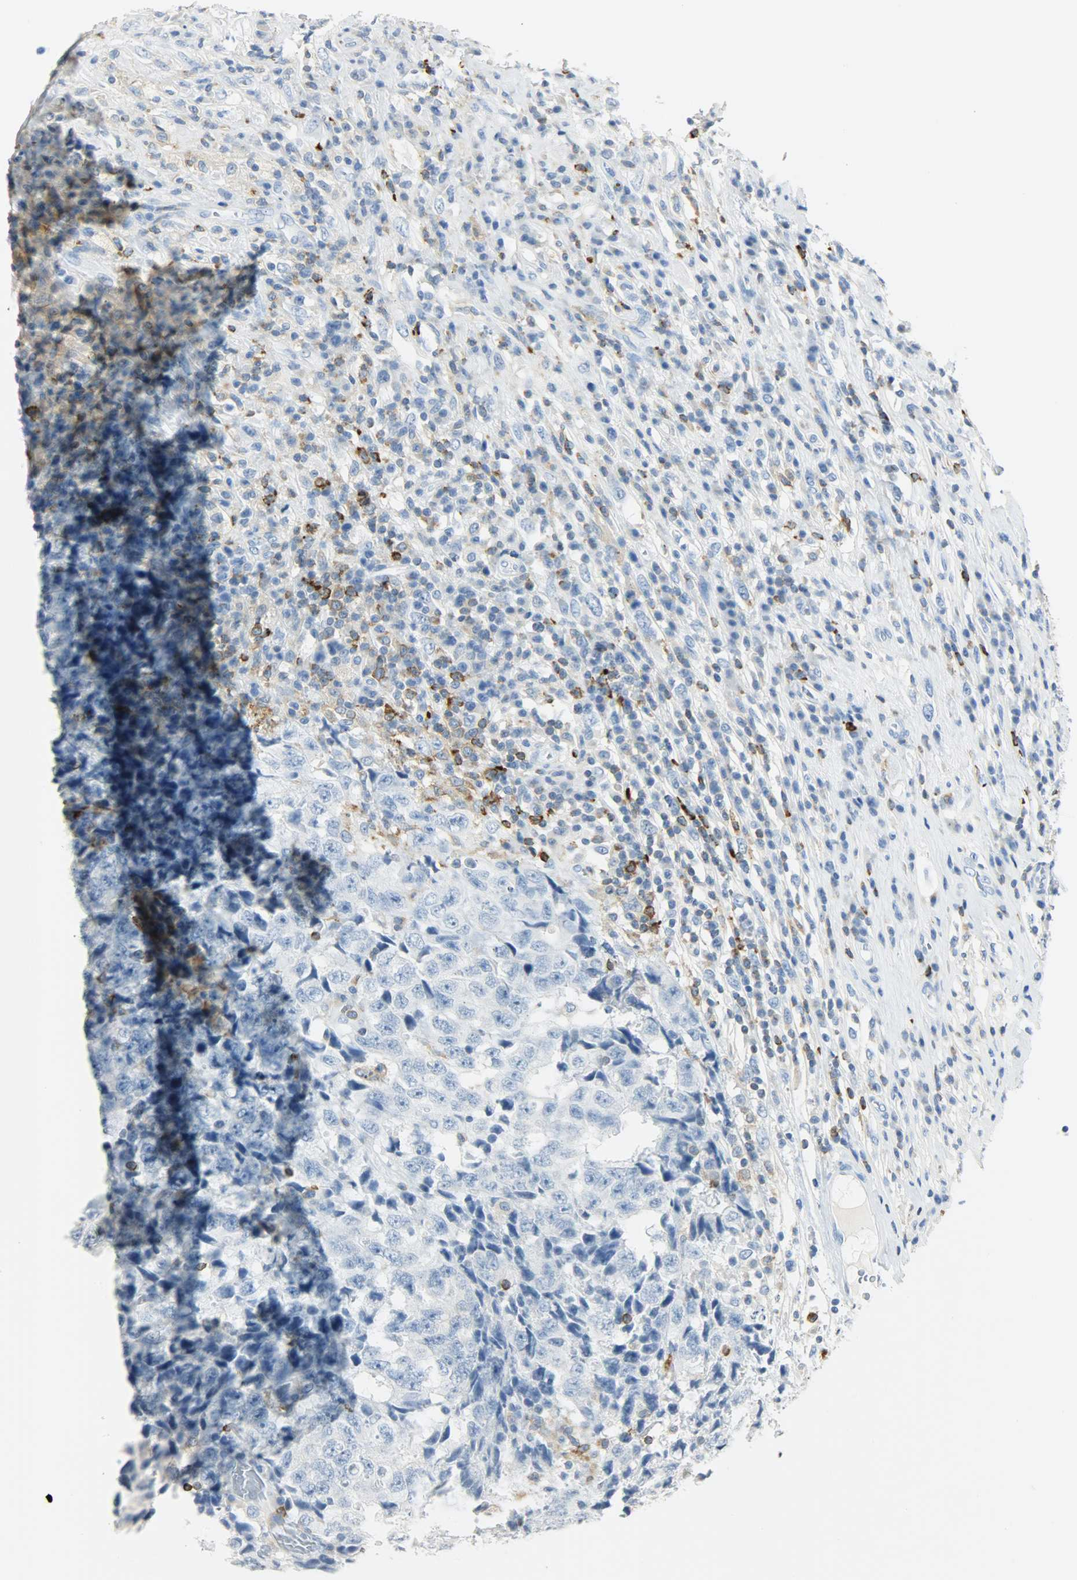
{"staining": {"intensity": "negative", "quantity": "none", "location": "none"}, "tissue": "testis cancer", "cell_type": "Tumor cells", "image_type": "cancer", "snomed": [{"axis": "morphology", "description": "Necrosis, NOS"}, {"axis": "morphology", "description": "Carcinoma, Embryonal, NOS"}, {"axis": "topography", "description": "Testis"}], "caption": "This is an IHC micrograph of testis cancer (embryonal carcinoma). There is no positivity in tumor cells.", "gene": "PTPN6", "patient": {"sex": "male", "age": 19}}